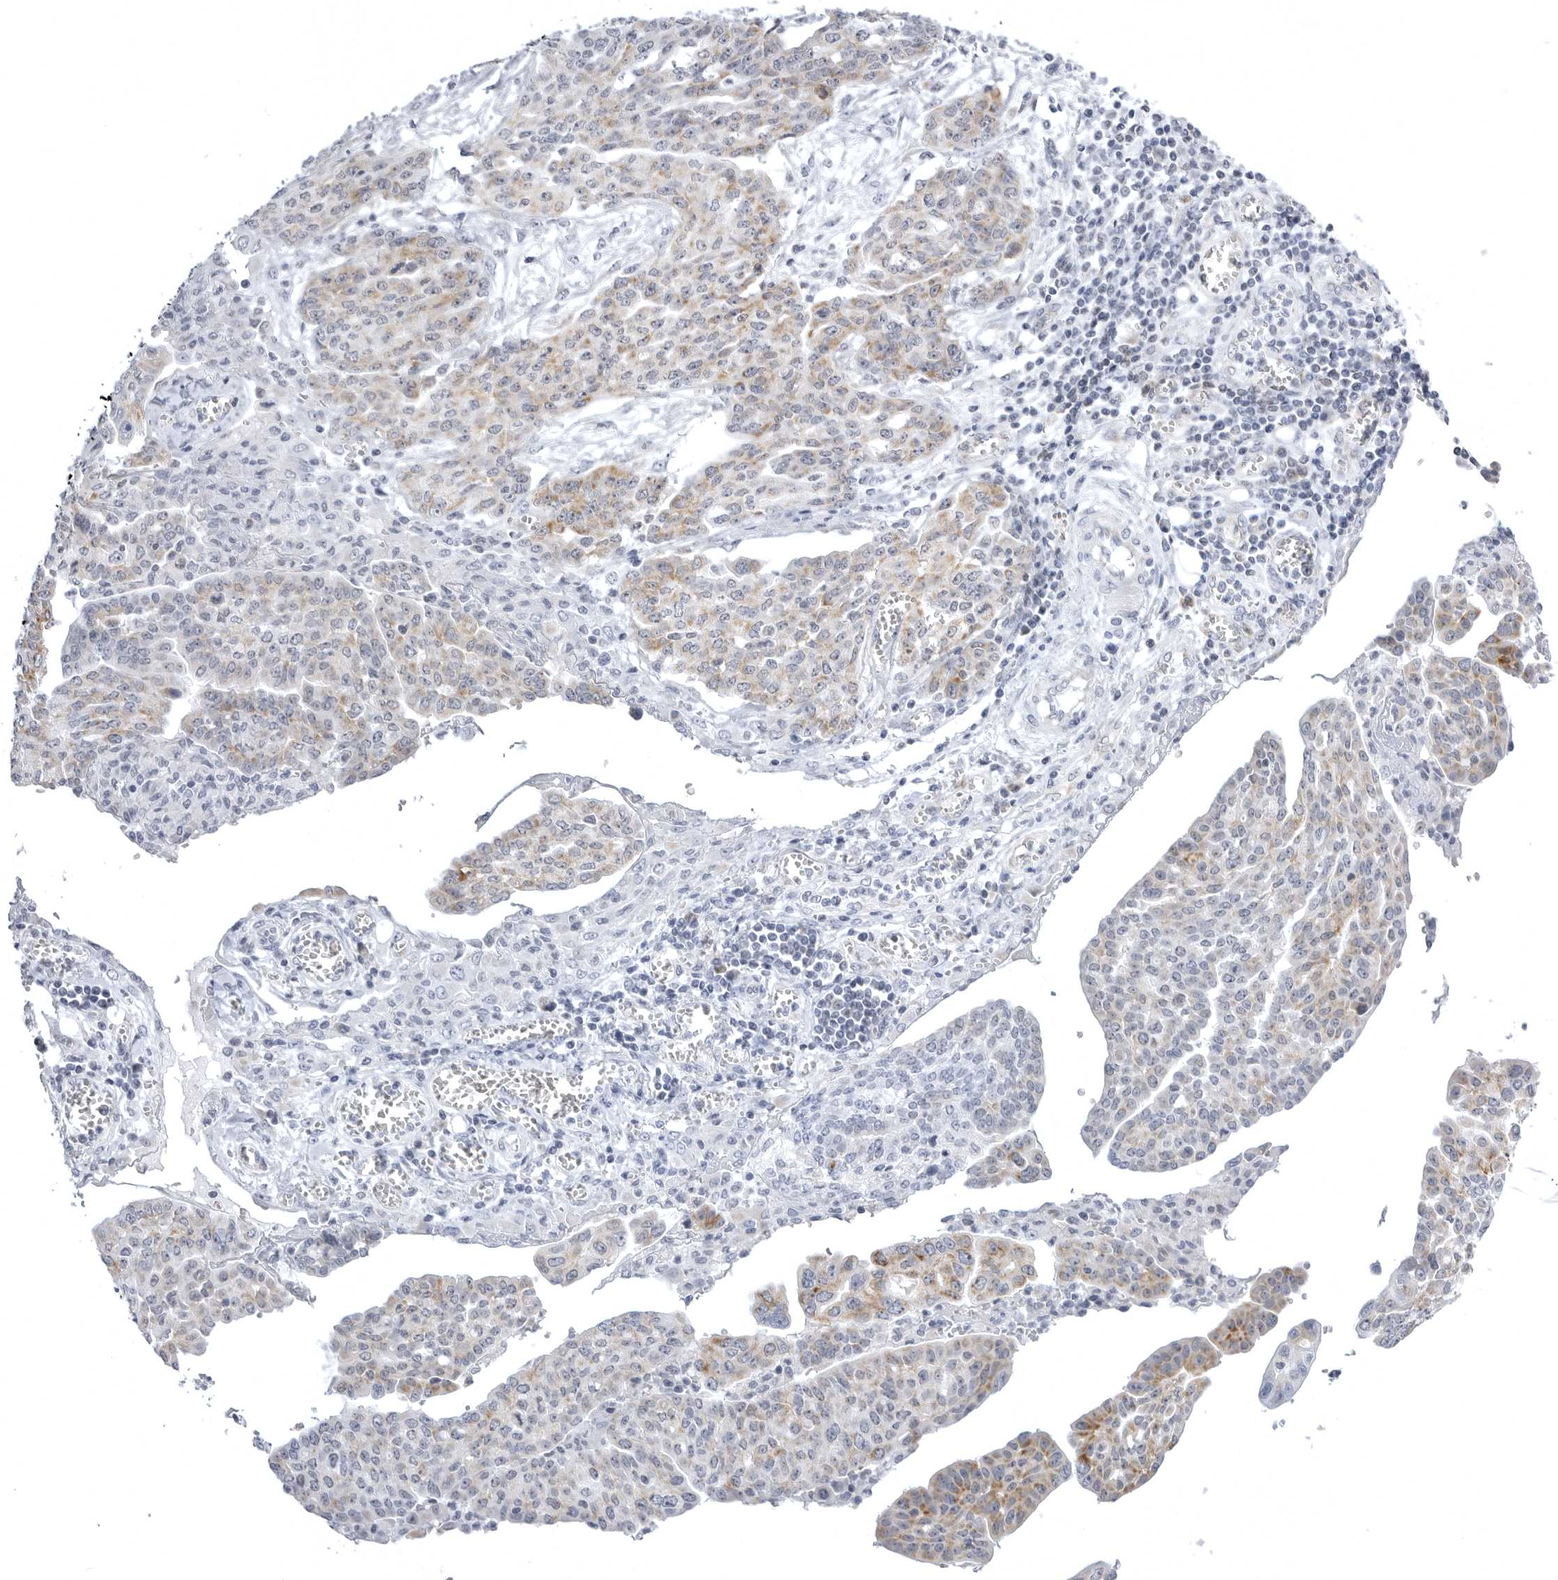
{"staining": {"intensity": "moderate", "quantity": "25%-75%", "location": "cytoplasmic/membranous"}, "tissue": "ovarian cancer", "cell_type": "Tumor cells", "image_type": "cancer", "snomed": [{"axis": "morphology", "description": "Cystadenocarcinoma, serous, NOS"}, {"axis": "topography", "description": "Soft tissue"}, {"axis": "topography", "description": "Ovary"}], "caption": "A brown stain shows moderate cytoplasmic/membranous positivity of a protein in human ovarian cancer (serous cystadenocarcinoma) tumor cells.", "gene": "TUFM", "patient": {"sex": "female", "age": 57}}